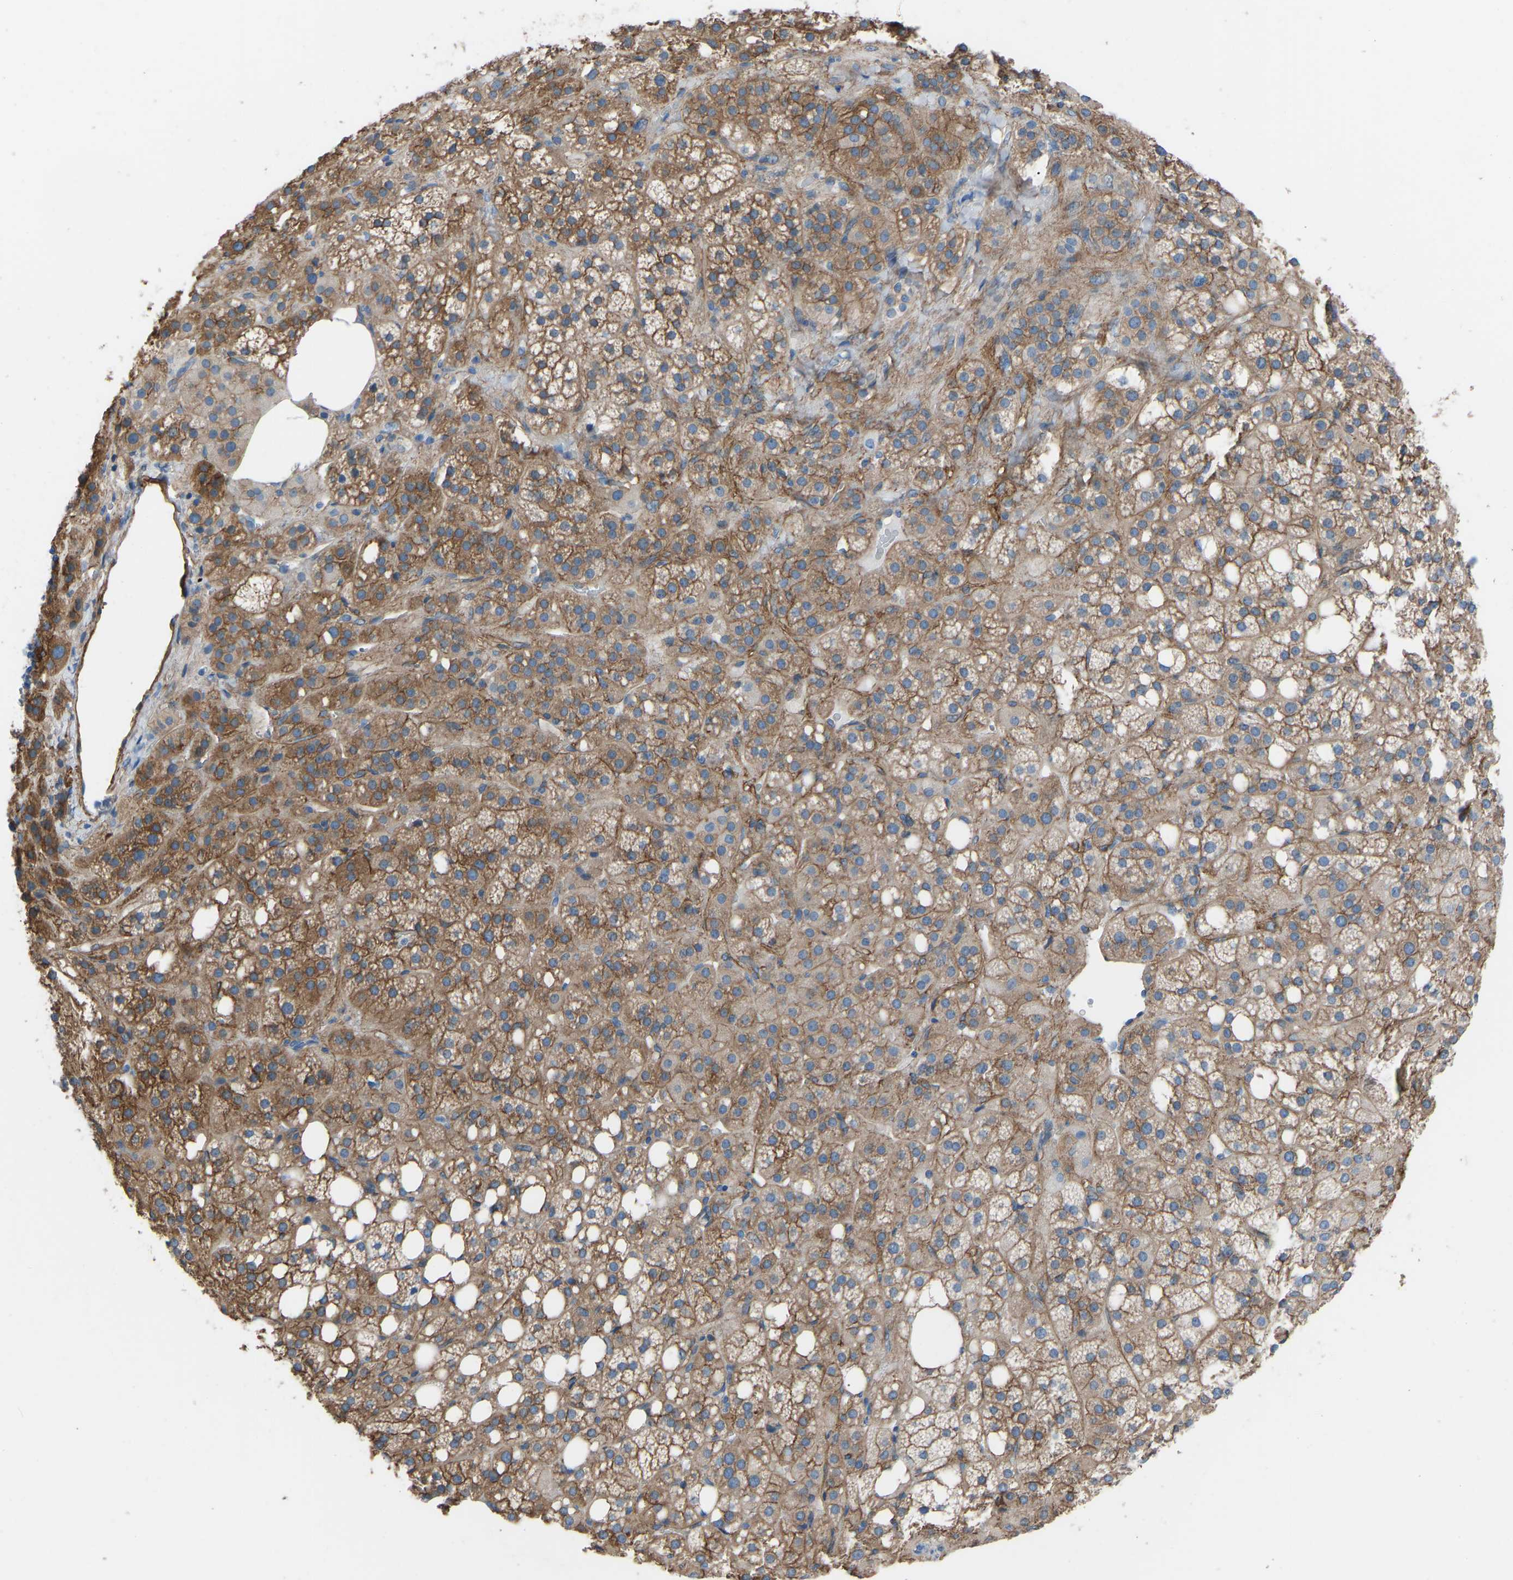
{"staining": {"intensity": "moderate", "quantity": ">75%", "location": "cytoplasmic/membranous"}, "tissue": "adrenal gland", "cell_type": "Glandular cells", "image_type": "normal", "snomed": [{"axis": "morphology", "description": "Normal tissue, NOS"}, {"axis": "topography", "description": "Adrenal gland"}], "caption": "Moderate cytoplasmic/membranous expression for a protein is present in approximately >75% of glandular cells of normal adrenal gland using IHC.", "gene": "MYH10", "patient": {"sex": "female", "age": 59}}